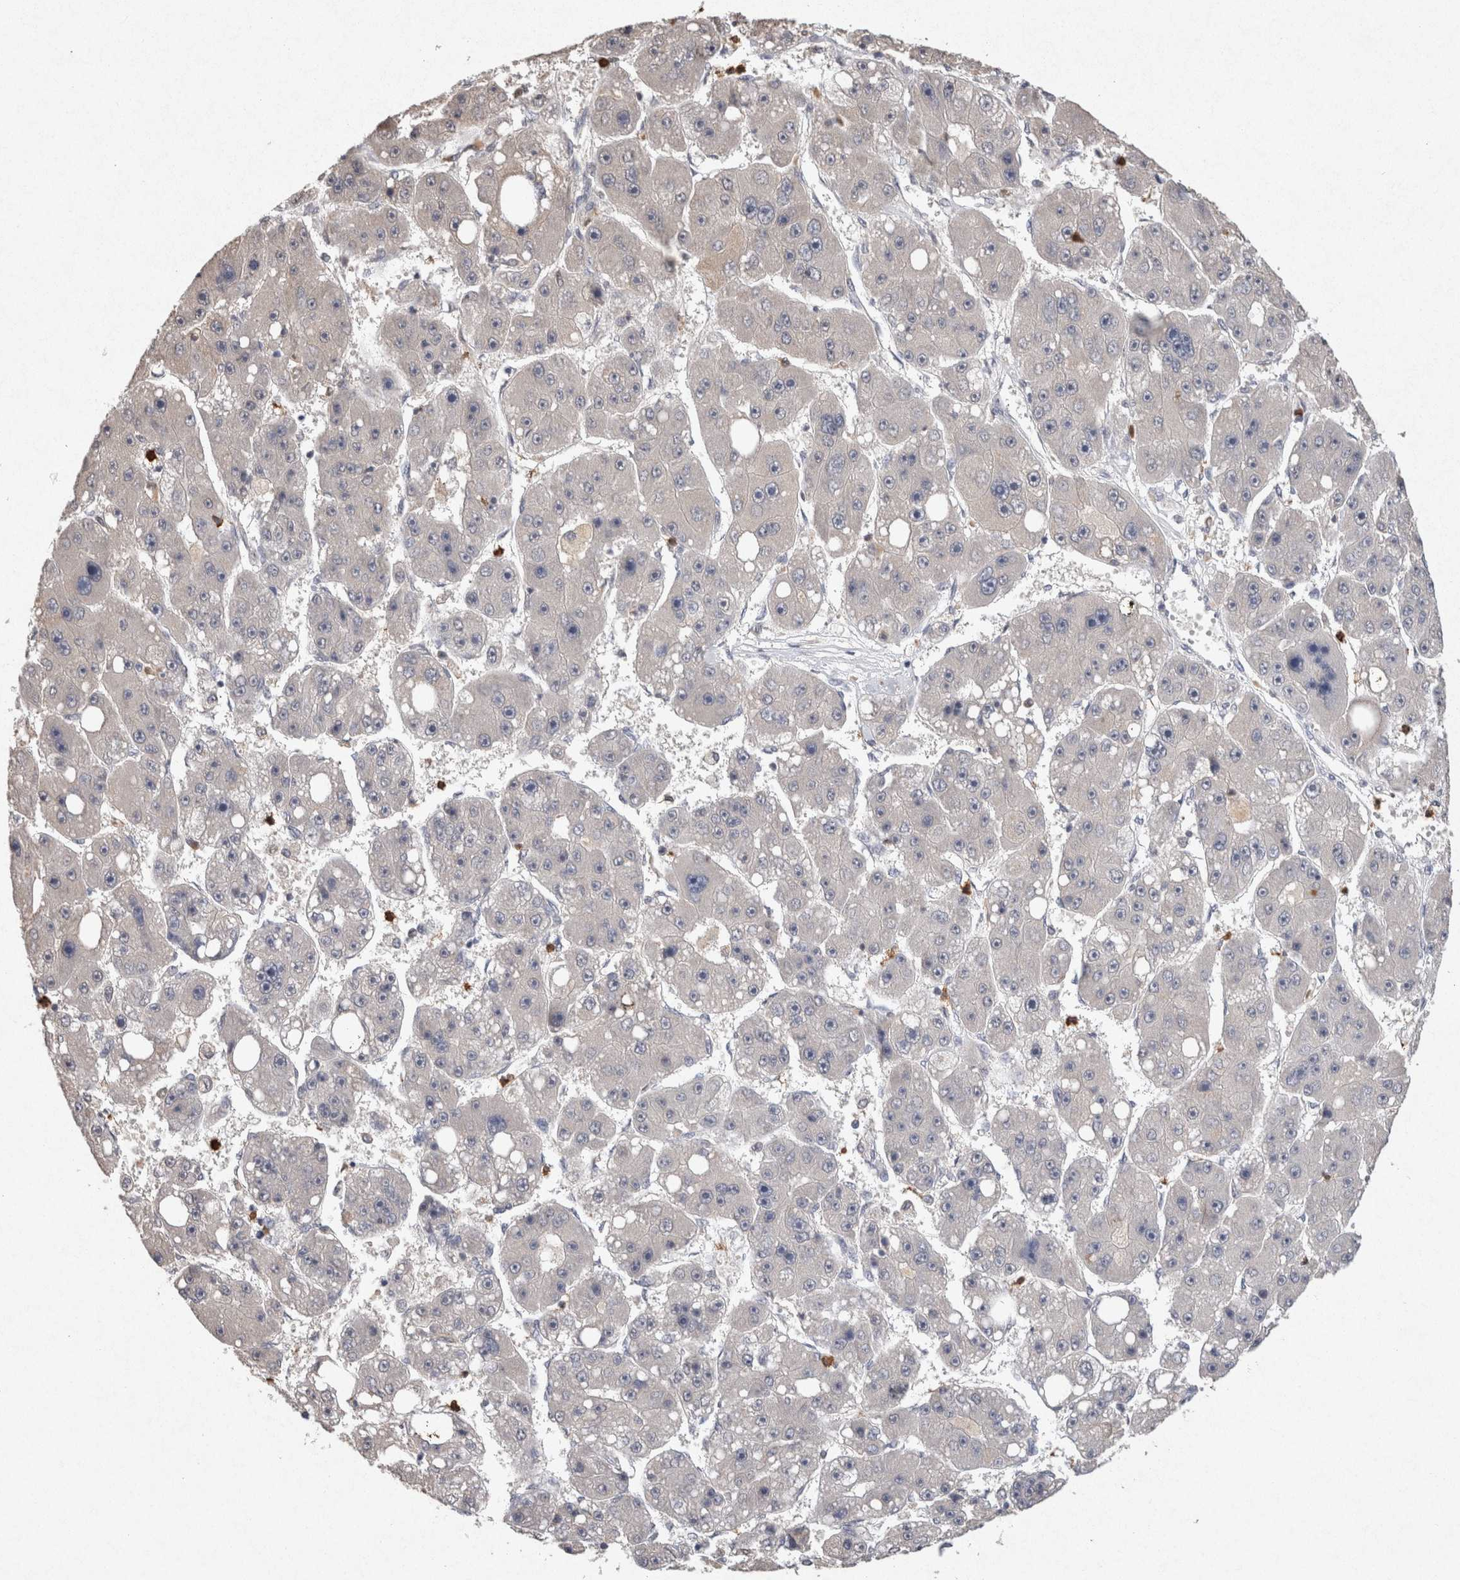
{"staining": {"intensity": "negative", "quantity": "none", "location": "none"}, "tissue": "liver cancer", "cell_type": "Tumor cells", "image_type": "cancer", "snomed": [{"axis": "morphology", "description": "Carcinoma, Hepatocellular, NOS"}, {"axis": "topography", "description": "Liver"}], "caption": "Photomicrograph shows no protein expression in tumor cells of hepatocellular carcinoma (liver) tissue. (DAB (3,3'-diaminobenzidine) immunohistochemistry (IHC) visualized using brightfield microscopy, high magnification).", "gene": "FABP7", "patient": {"sex": "female", "age": 61}}